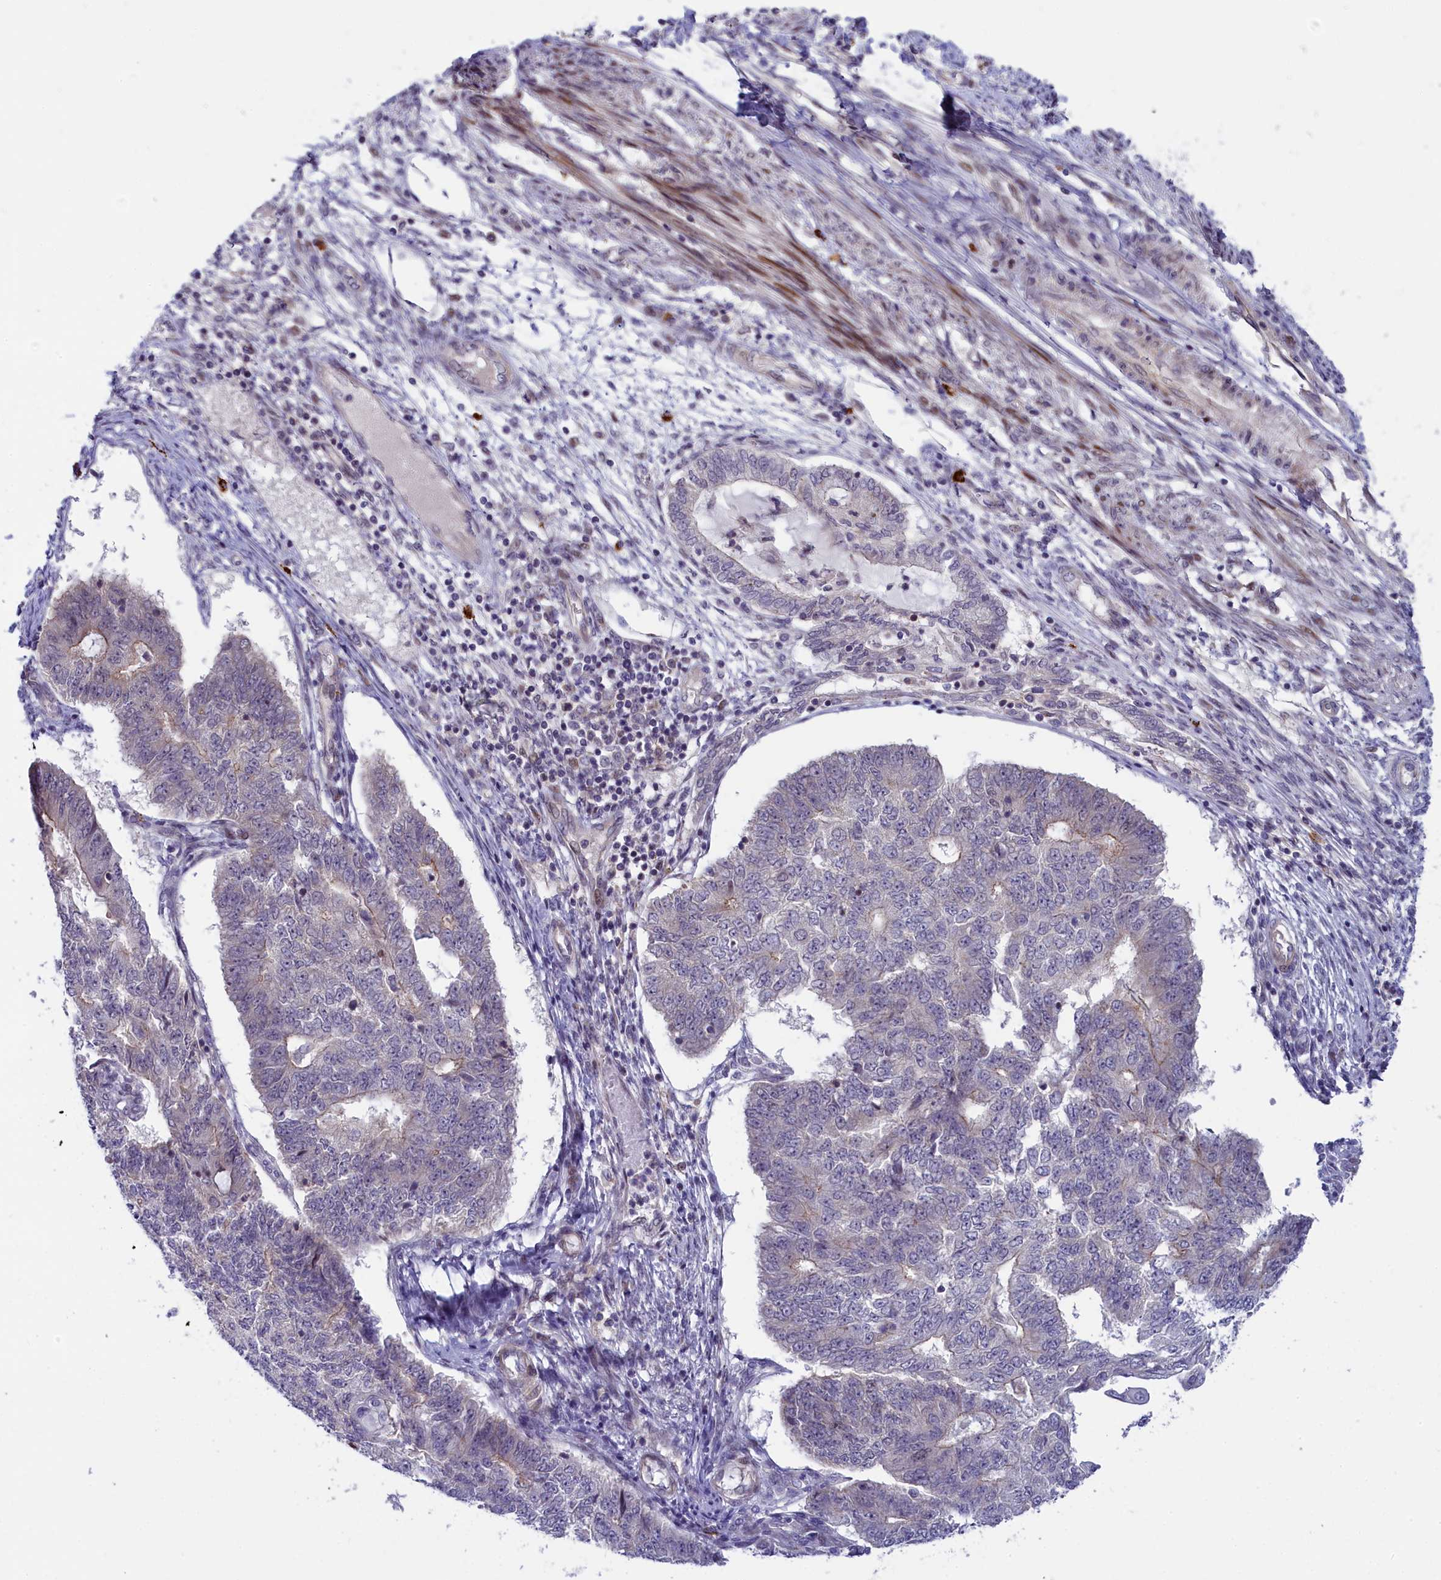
{"staining": {"intensity": "negative", "quantity": "none", "location": "none"}, "tissue": "endometrial cancer", "cell_type": "Tumor cells", "image_type": "cancer", "snomed": [{"axis": "morphology", "description": "Adenocarcinoma, NOS"}, {"axis": "topography", "description": "Endometrium"}], "caption": "A high-resolution image shows immunohistochemistry staining of adenocarcinoma (endometrial), which displays no significant expression in tumor cells. (Stains: DAB immunohistochemistry (IHC) with hematoxylin counter stain, Microscopy: brightfield microscopy at high magnification).", "gene": "CCL23", "patient": {"sex": "female", "age": 32}}